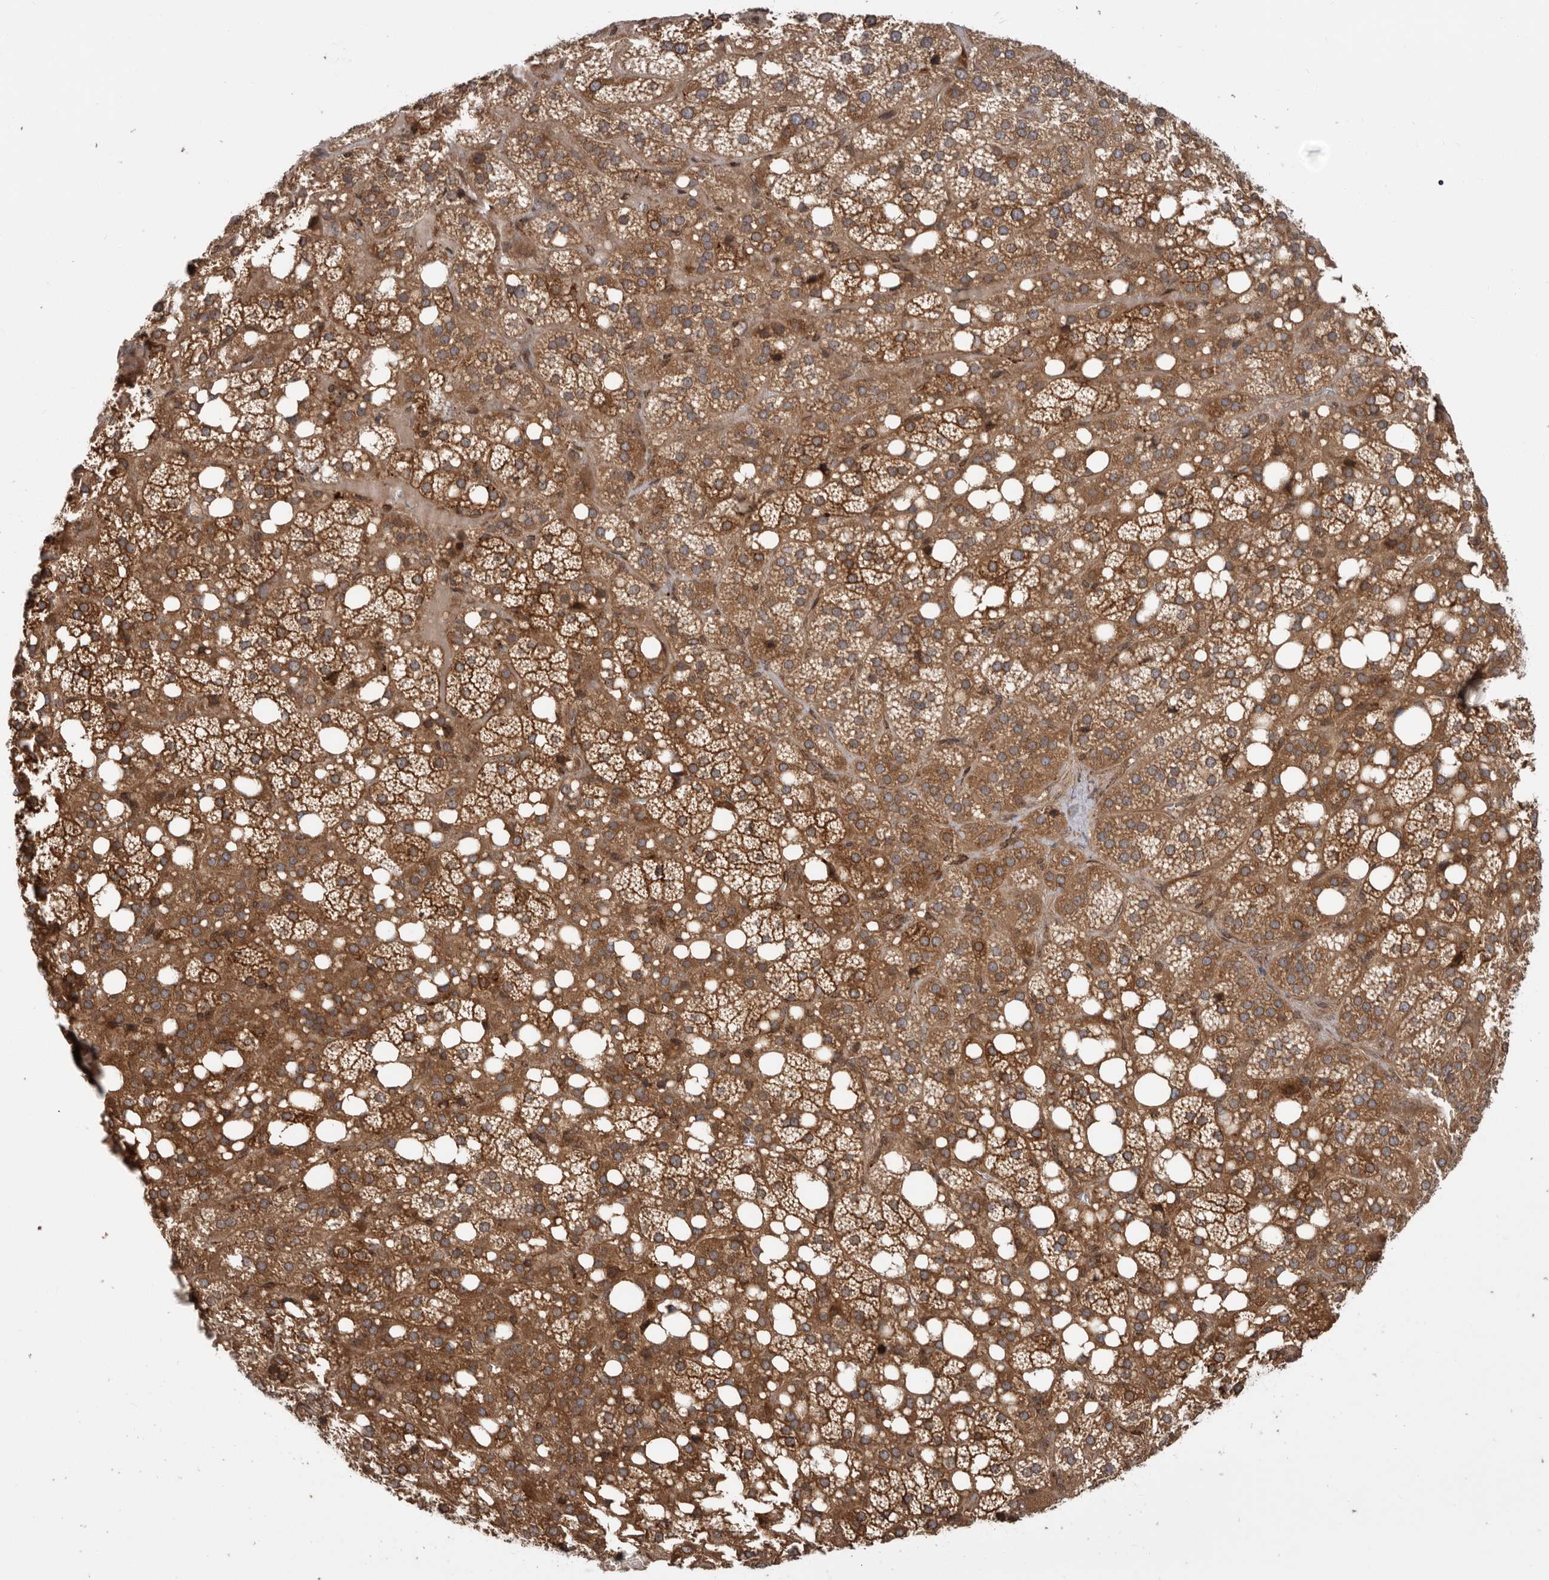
{"staining": {"intensity": "moderate", "quantity": ">75%", "location": "cytoplasmic/membranous"}, "tissue": "adrenal gland", "cell_type": "Glandular cells", "image_type": "normal", "snomed": [{"axis": "morphology", "description": "Normal tissue, NOS"}, {"axis": "topography", "description": "Adrenal gland"}], "caption": "Immunohistochemistry image of normal human adrenal gland stained for a protein (brown), which shows medium levels of moderate cytoplasmic/membranous staining in approximately >75% of glandular cells.", "gene": "DHDDS", "patient": {"sex": "female", "age": 59}}